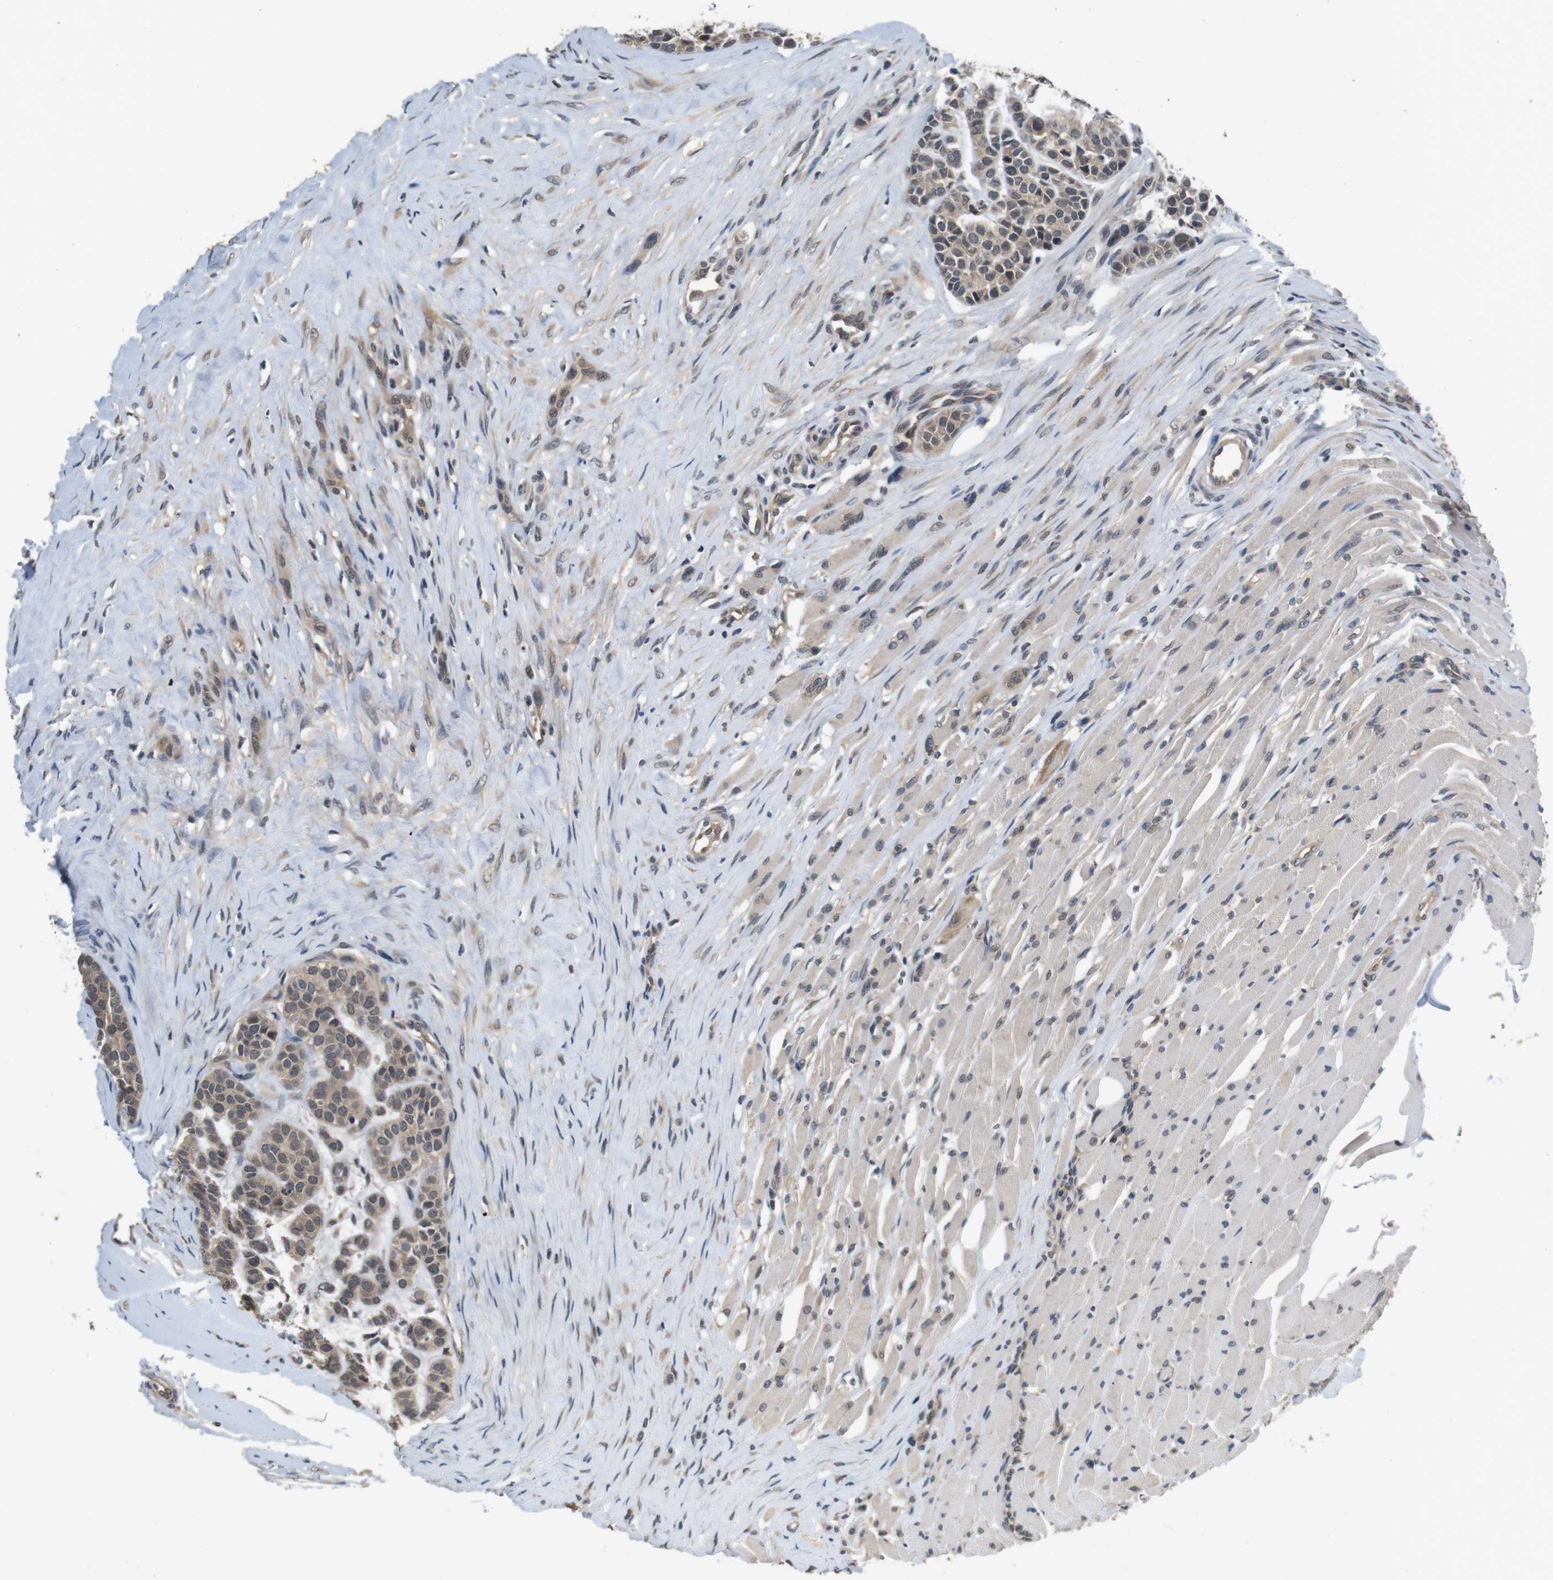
{"staining": {"intensity": "weak", "quantity": ">75%", "location": "cytoplasmic/membranous"}, "tissue": "head and neck cancer", "cell_type": "Tumor cells", "image_type": "cancer", "snomed": [{"axis": "morphology", "description": "Adenocarcinoma, NOS"}, {"axis": "morphology", "description": "Adenoma, NOS"}, {"axis": "topography", "description": "Head-Neck"}], "caption": "The photomicrograph shows staining of head and neck cancer (adenoma), revealing weak cytoplasmic/membranous protein staining (brown color) within tumor cells.", "gene": "FADD", "patient": {"sex": "female", "age": 55}}